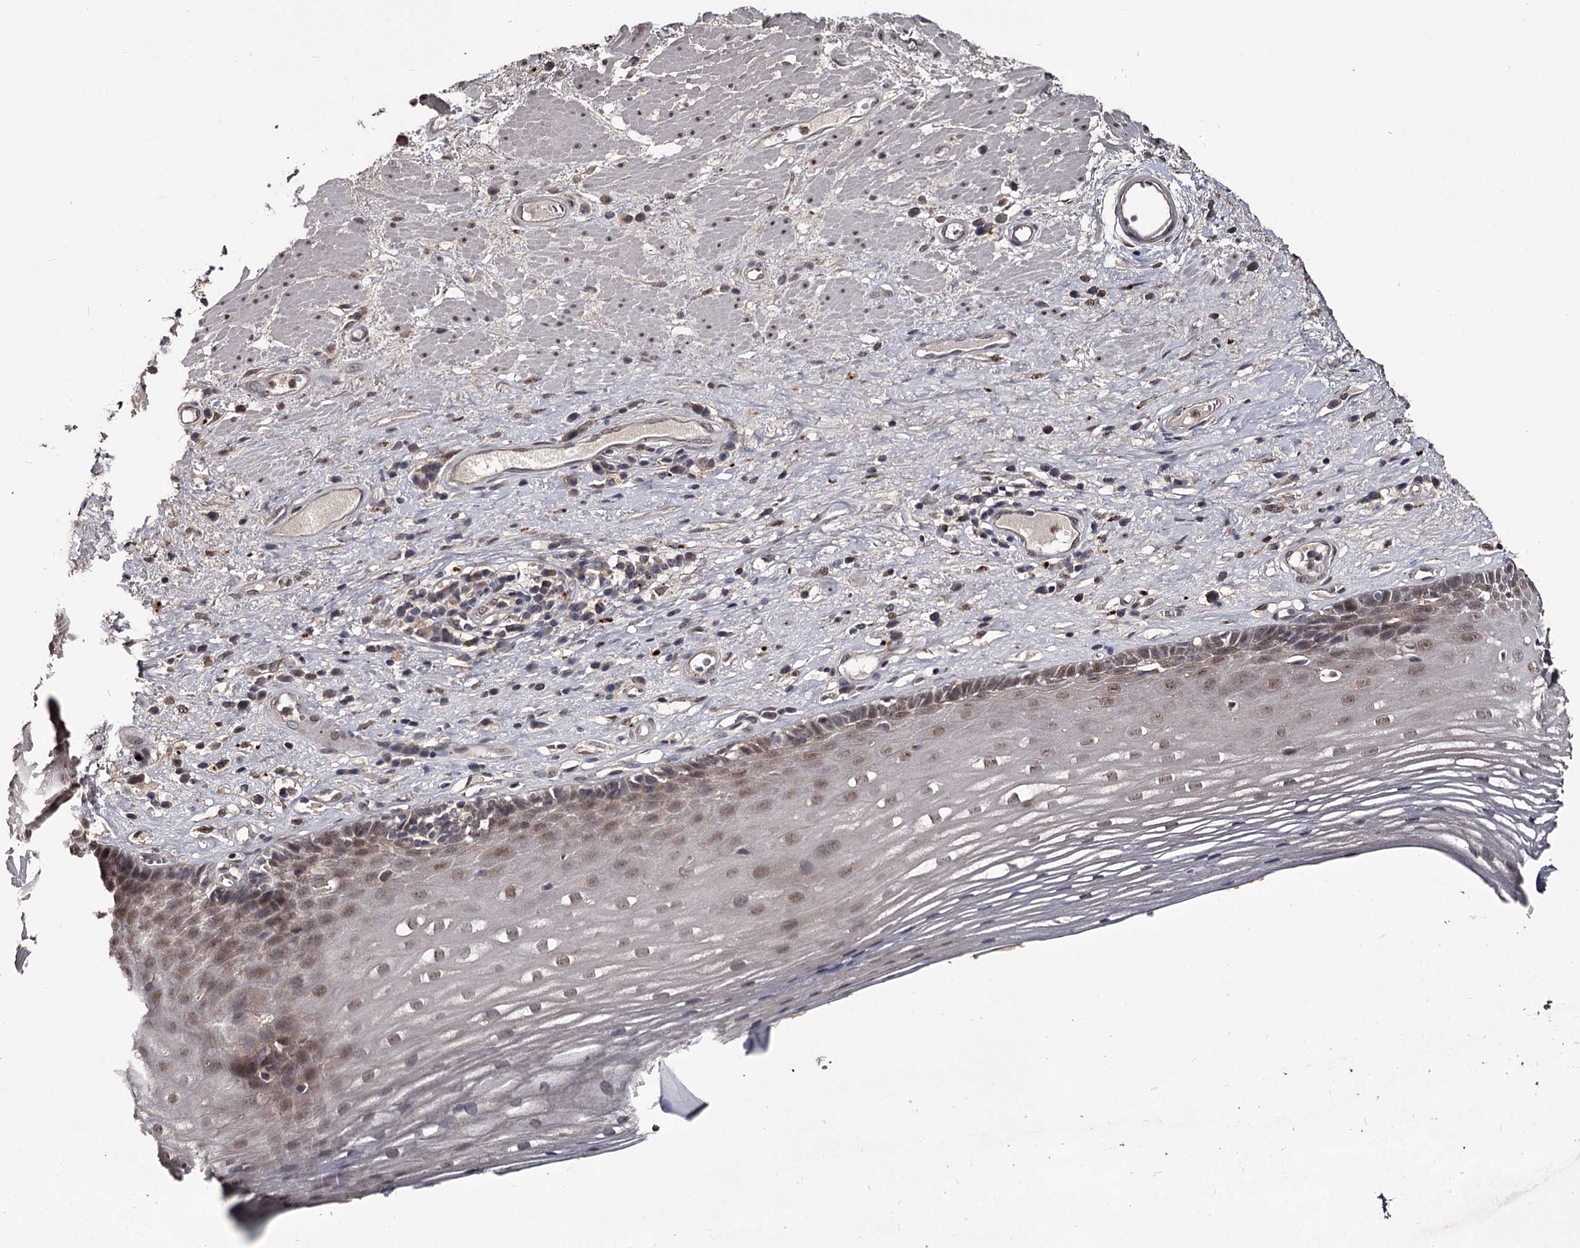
{"staining": {"intensity": "moderate", "quantity": ">75%", "location": "nuclear"}, "tissue": "esophagus", "cell_type": "Squamous epithelial cells", "image_type": "normal", "snomed": [{"axis": "morphology", "description": "Normal tissue, NOS"}, {"axis": "topography", "description": "Esophagus"}], "caption": "Esophagus stained for a protein demonstrates moderate nuclear positivity in squamous epithelial cells. (DAB IHC with brightfield microscopy, high magnification).", "gene": "PRPF40B", "patient": {"sex": "male", "age": 62}}